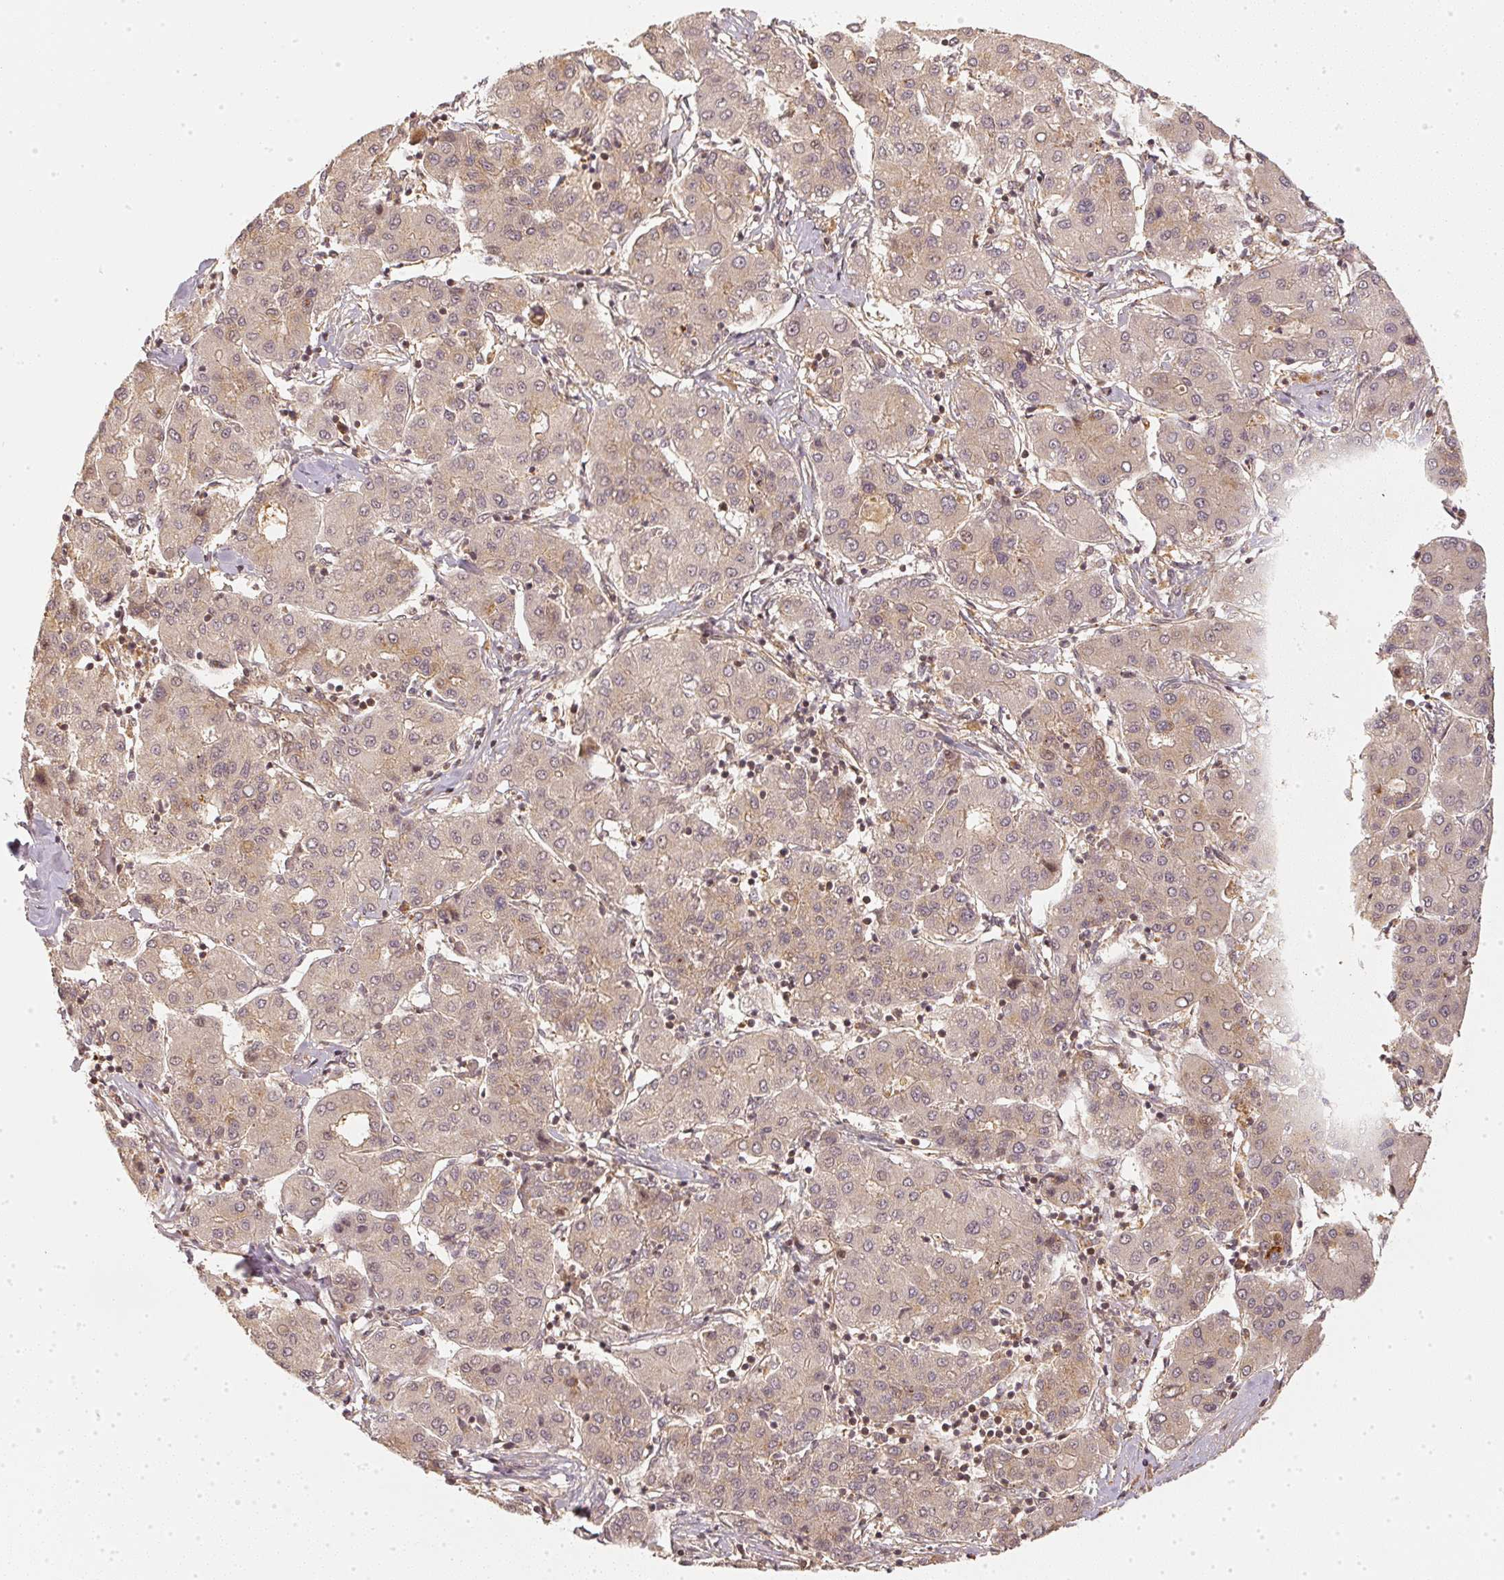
{"staining": {"intensity": "negative", "quantity": "none", "location": "none"}, "tissue": "liver cancer", "cell_type": "Tumor cells", "image_type": "cancer", "snomed": [{"axis": "morphology", "description": "Carcinoma, Hepatocellular, NOS"}, {"axis": "topography", "description": "Liver"}], "caption": "IHC of human hepatocellular carcinoma (liver) displays no expression in tumor cells. (DAB immunohistochemistry (IHC) visualized using brightfield microscopy, high magnification).", "gene": "SERPINE1", "patient": {"sex": "male", "age": 65}}